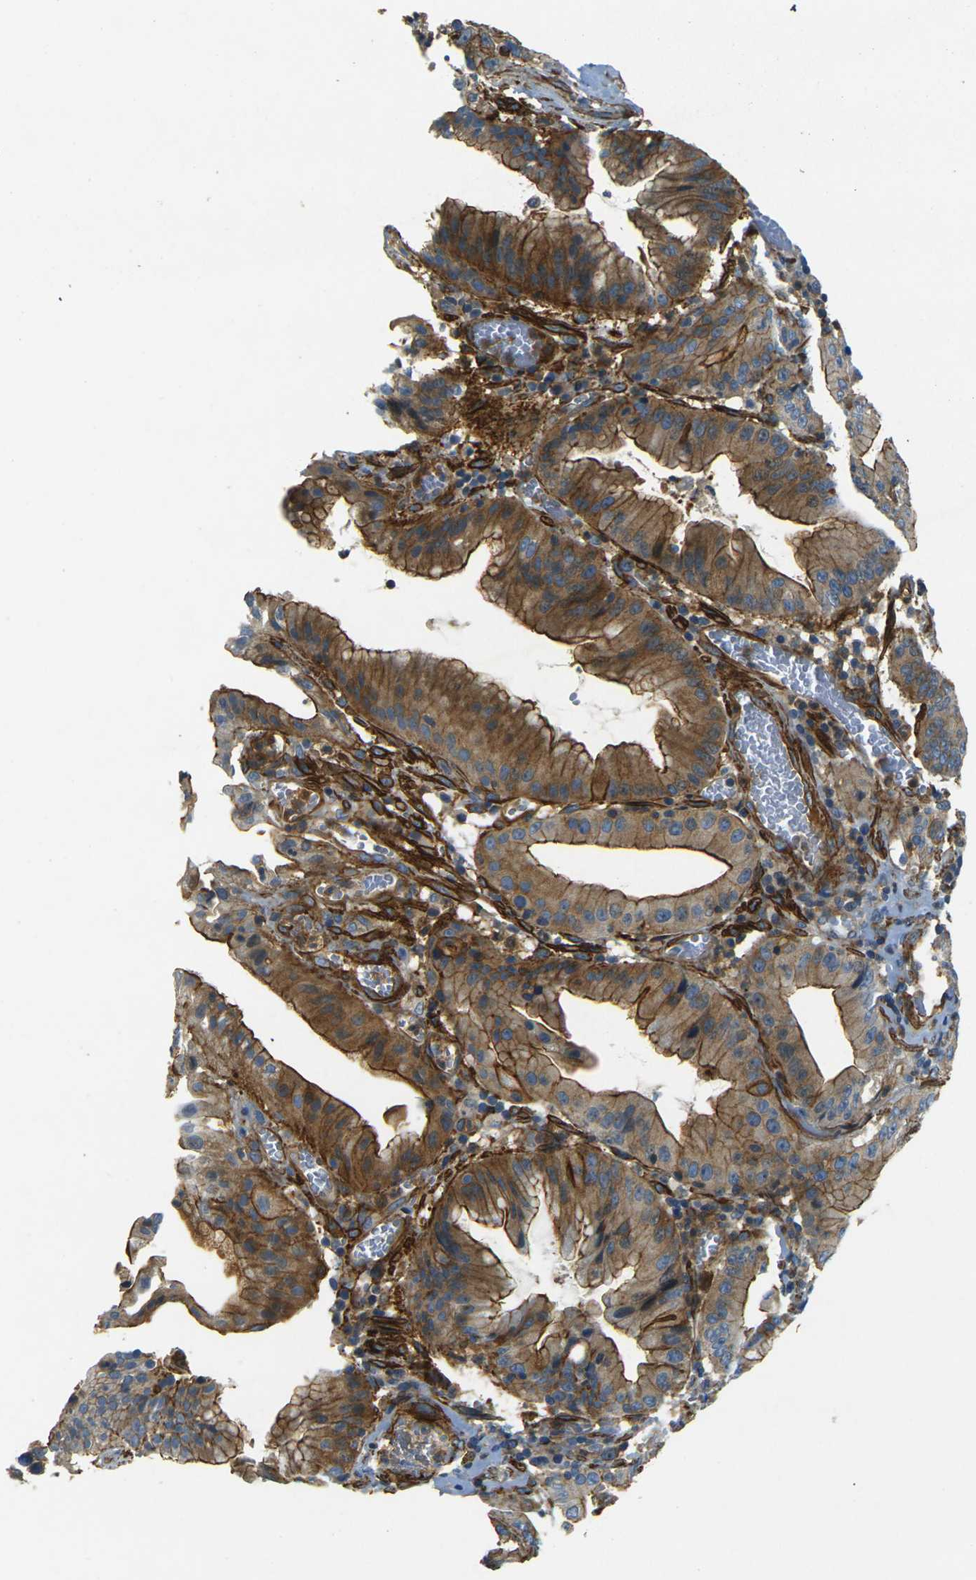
{"staining": {"intensity": "moderate", "quantity": ">75%", "location": "cytoplasmic/membranous"}, "tissue": "stomach cancer", "cell_type": "Tumor cells", "image_type": "cancer", "snomed": [{"axis": "morphology", "description": "Normal tissue, NOS"}, {"axis": "morphology", "description": "Adenocarcinoma, NOS"}, {"axis": "topography", "description": "Stomach"}], "caption": "About >75% of tumor cells in human adenocarcinoma (stomach) demonstrate moderate cytoplasmic/membranous protein staining as visualized by brown immunohistochemical staining.", "gene": "EPHA7", "patient": {"sex": "male", "age": 48}}